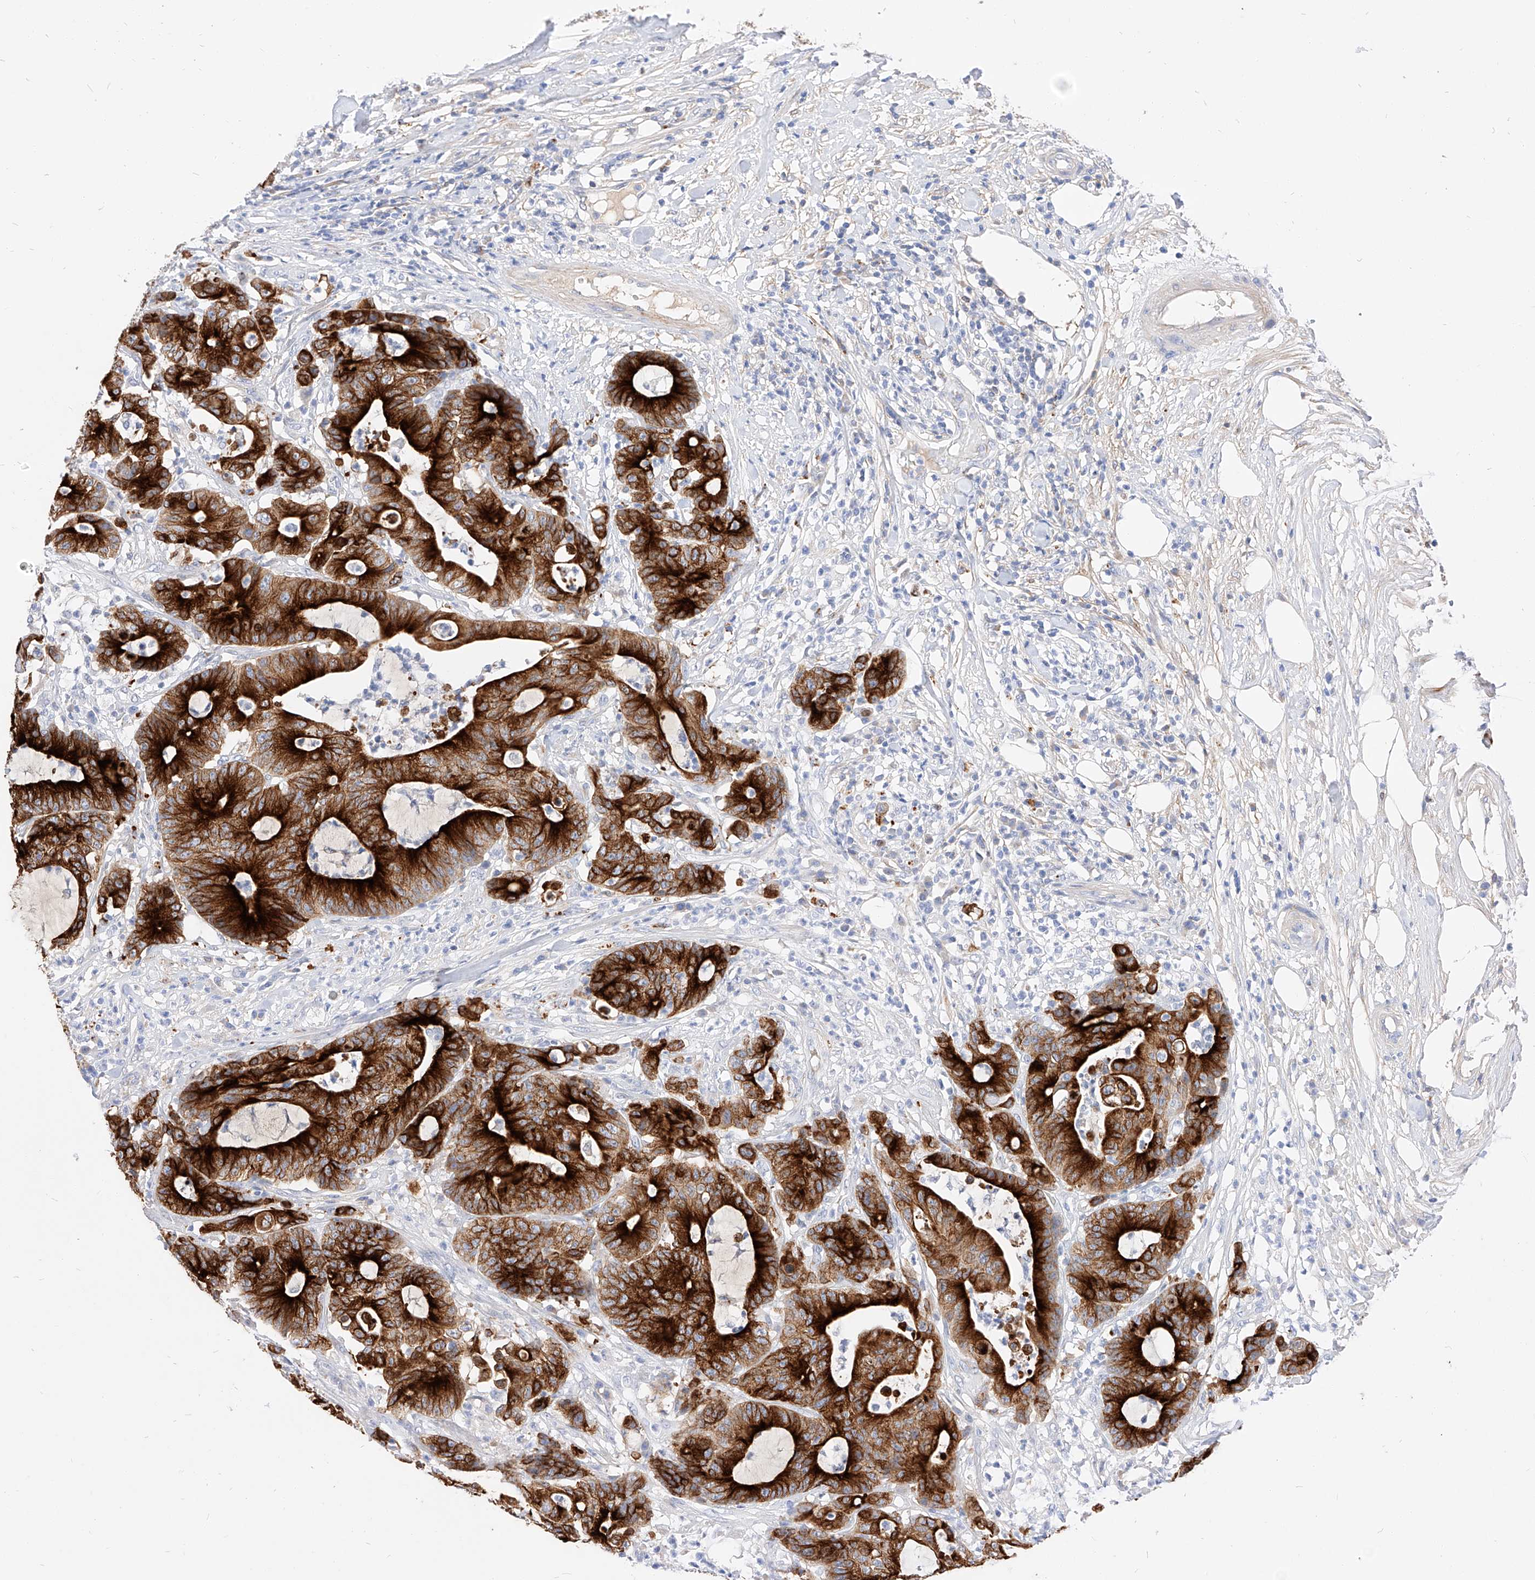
{"staining": {"intensity": "strong", "quantity": ">75%", "location": "cytoplasmic/membranous"}, "tissue": "colorectal cancer", "cell_type": "Tumor cells", "image_type": "cancer", "snomed": [{"axis": "morphology", "description": "Adenocarcinoma, NOS"}, {"axis": "topography", "description": "Colon"}], "caption": "A micrograph of colorectal cancer (adenocarcinoma) stained for a protein reveals strong cytoplasmic/membranous brown staining in tumor cells.", "gene": "MAP7", "patient": {"sex": "female", "age": 84}}